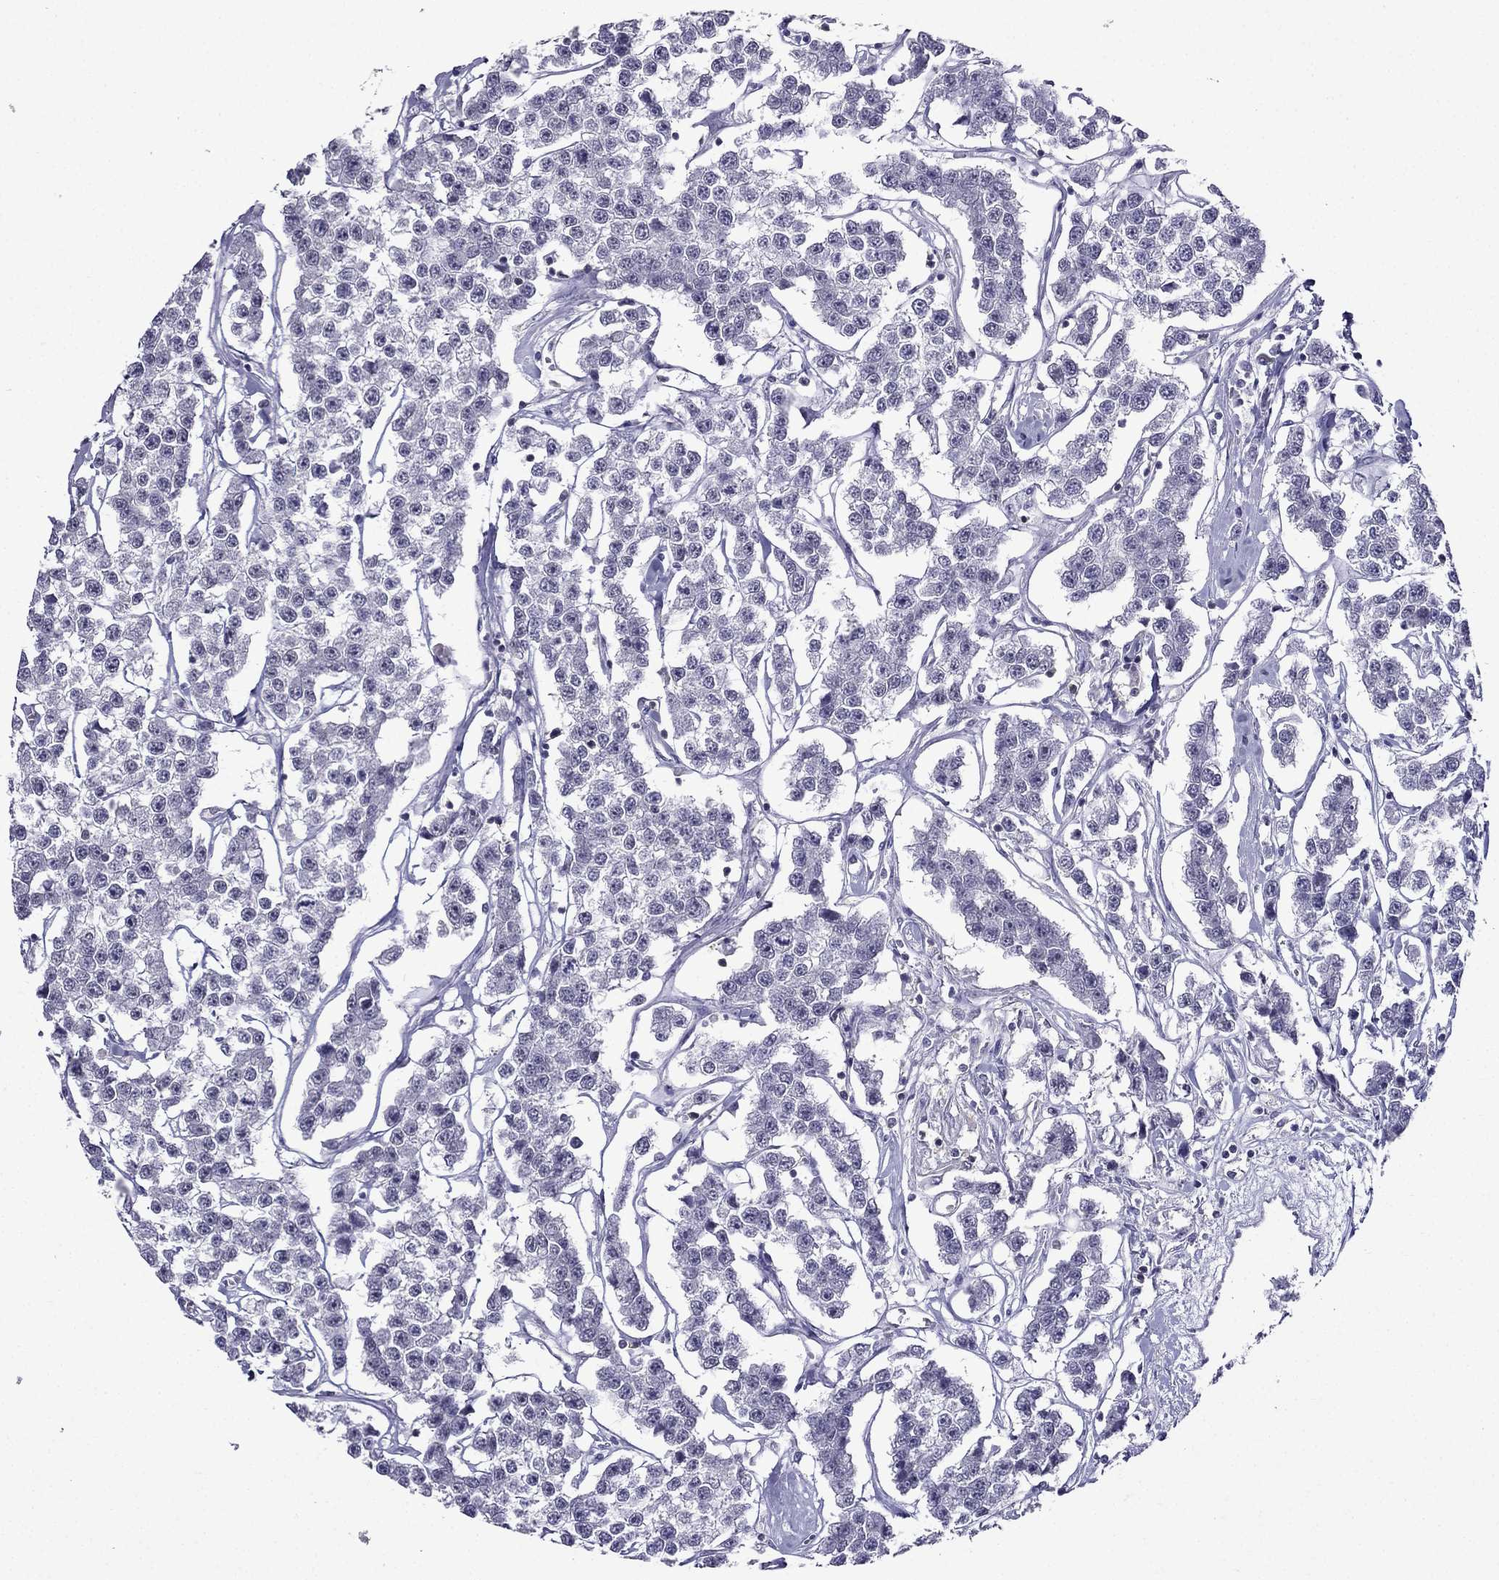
{"staining": {"intensity": "negative", "quantity": "none", "location": "none"}, "tissue": "testis cancer", "cell_type": "Tumor cells", "image_type": "cancer", "snomed": [{"axis": "morphology", "description": "Seminoma, NOS"}, {"axis": "topography", "description": "Testis"}], "caption": "Immunohistochemistry (IHC) image of testis seminoma stained for a protein (brown), which reveals no positivity in tumor cells. (Immunohistochemistry, brightfield microscopy, high magnification).", "gene": "AAK1", "patient": {"sex": "male", "age": 59}}